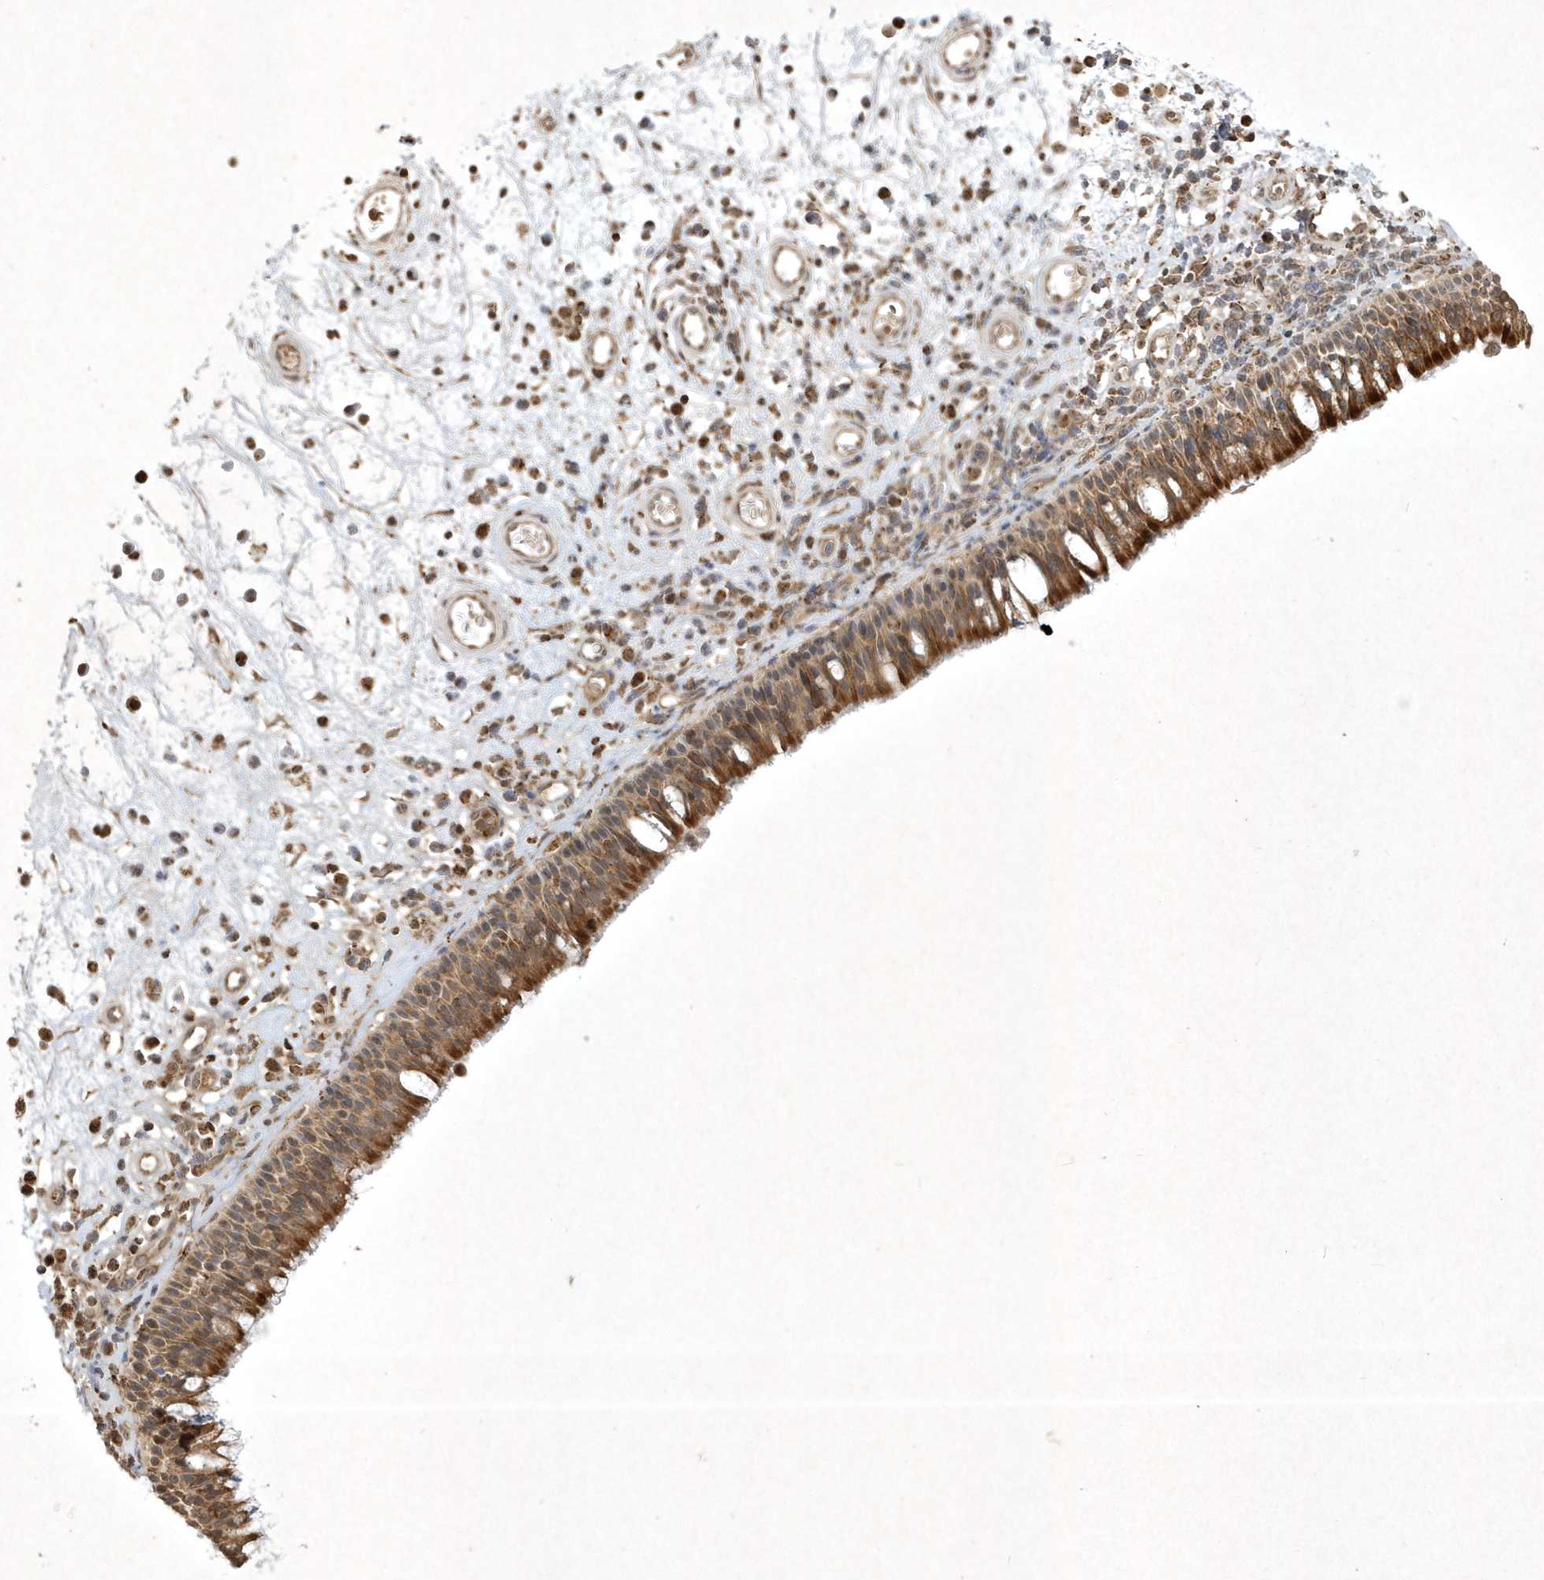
{"staining": {"intensity": "moderate", "quantity": ">75%", "location": "cytoplasmic/membranous"}, "tissue": "nasopharynx", "cell_type": "Respiratory epithelial cells", "image_type": "normal", "snomed": [{"axis": "morphology", "description": "Normal tissue, NOS"}, {"axis": "morphology", "description": "Inflammation, NOS"}, {"axis": "morphology", "description": "Malignant melanoma, Metastatic site"}, {"axis": "topography", "description": "Nasopharynx"}], "caption": "The image displays immunohistochemical staining of benign nasopharynx. There is moderate cytoplasmic/membranous positivity is present in approximately >75% of respiratory epithelial cells. (Brightfield microscopy of DAB IHC at high magnification).", "gene": "PLTP", "patient": {"sex": "male", "age": 70}}